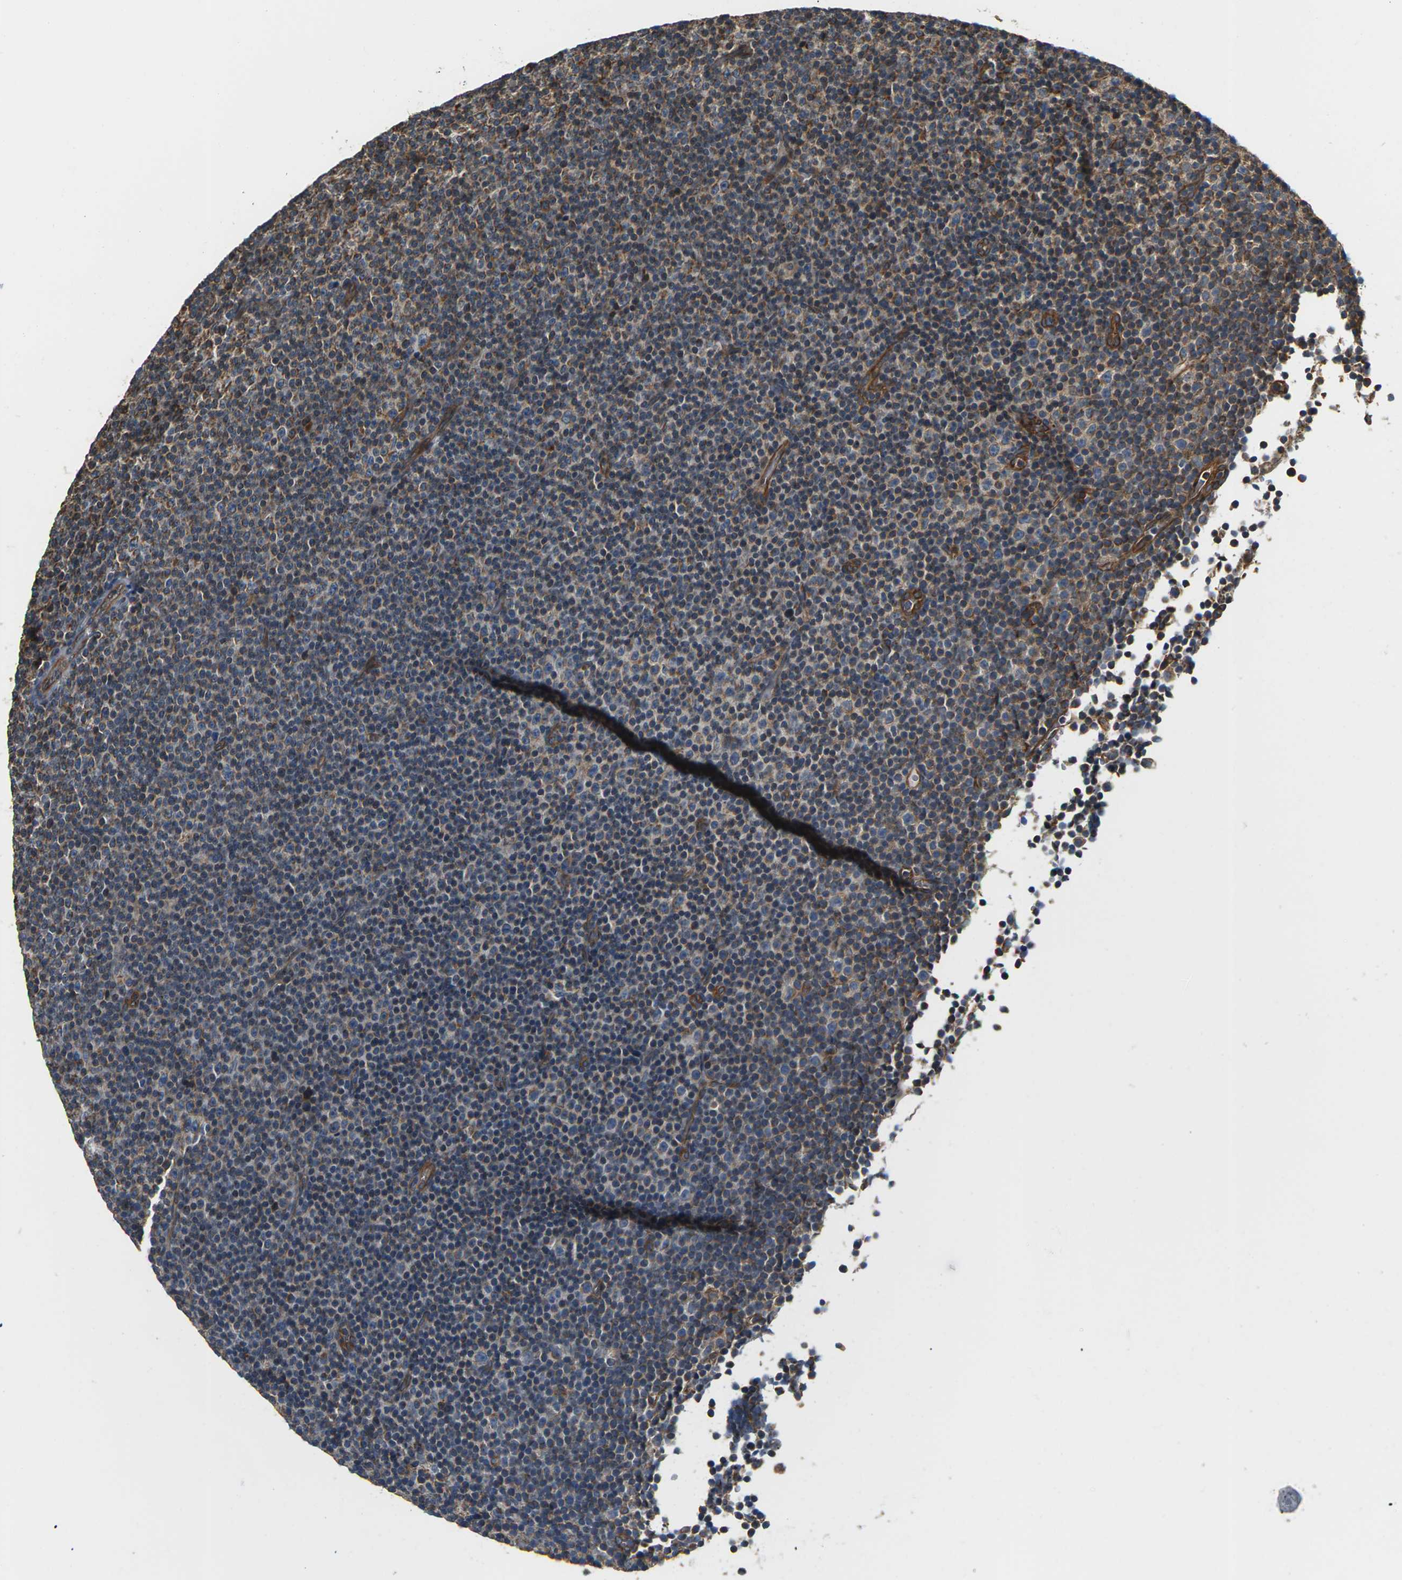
{"staining": {"intensity": "moderate", "quantity": ">75%", "location": "cytoplasmic/membranous"}, "tissue": "lymphoma", "cell_type": "Tumor cells", "image_type": "cancer", "snomed": [{"axis": "morphology", "description": "Malignant lymphoma, non-Hodgkin's type, Low grade"}, {"axis": "topography", "description": "Lymph node"}], "caption": "Lymphoma tissue displays moderate cytoplasmic/membranous staining in about >75% of tumor cells, visualized by immunohistochemistry. (IHC, brightfield microscopy, high magnification).", "gene": "PCDHB4", "patient": {"sex": "female", "age": 67}}